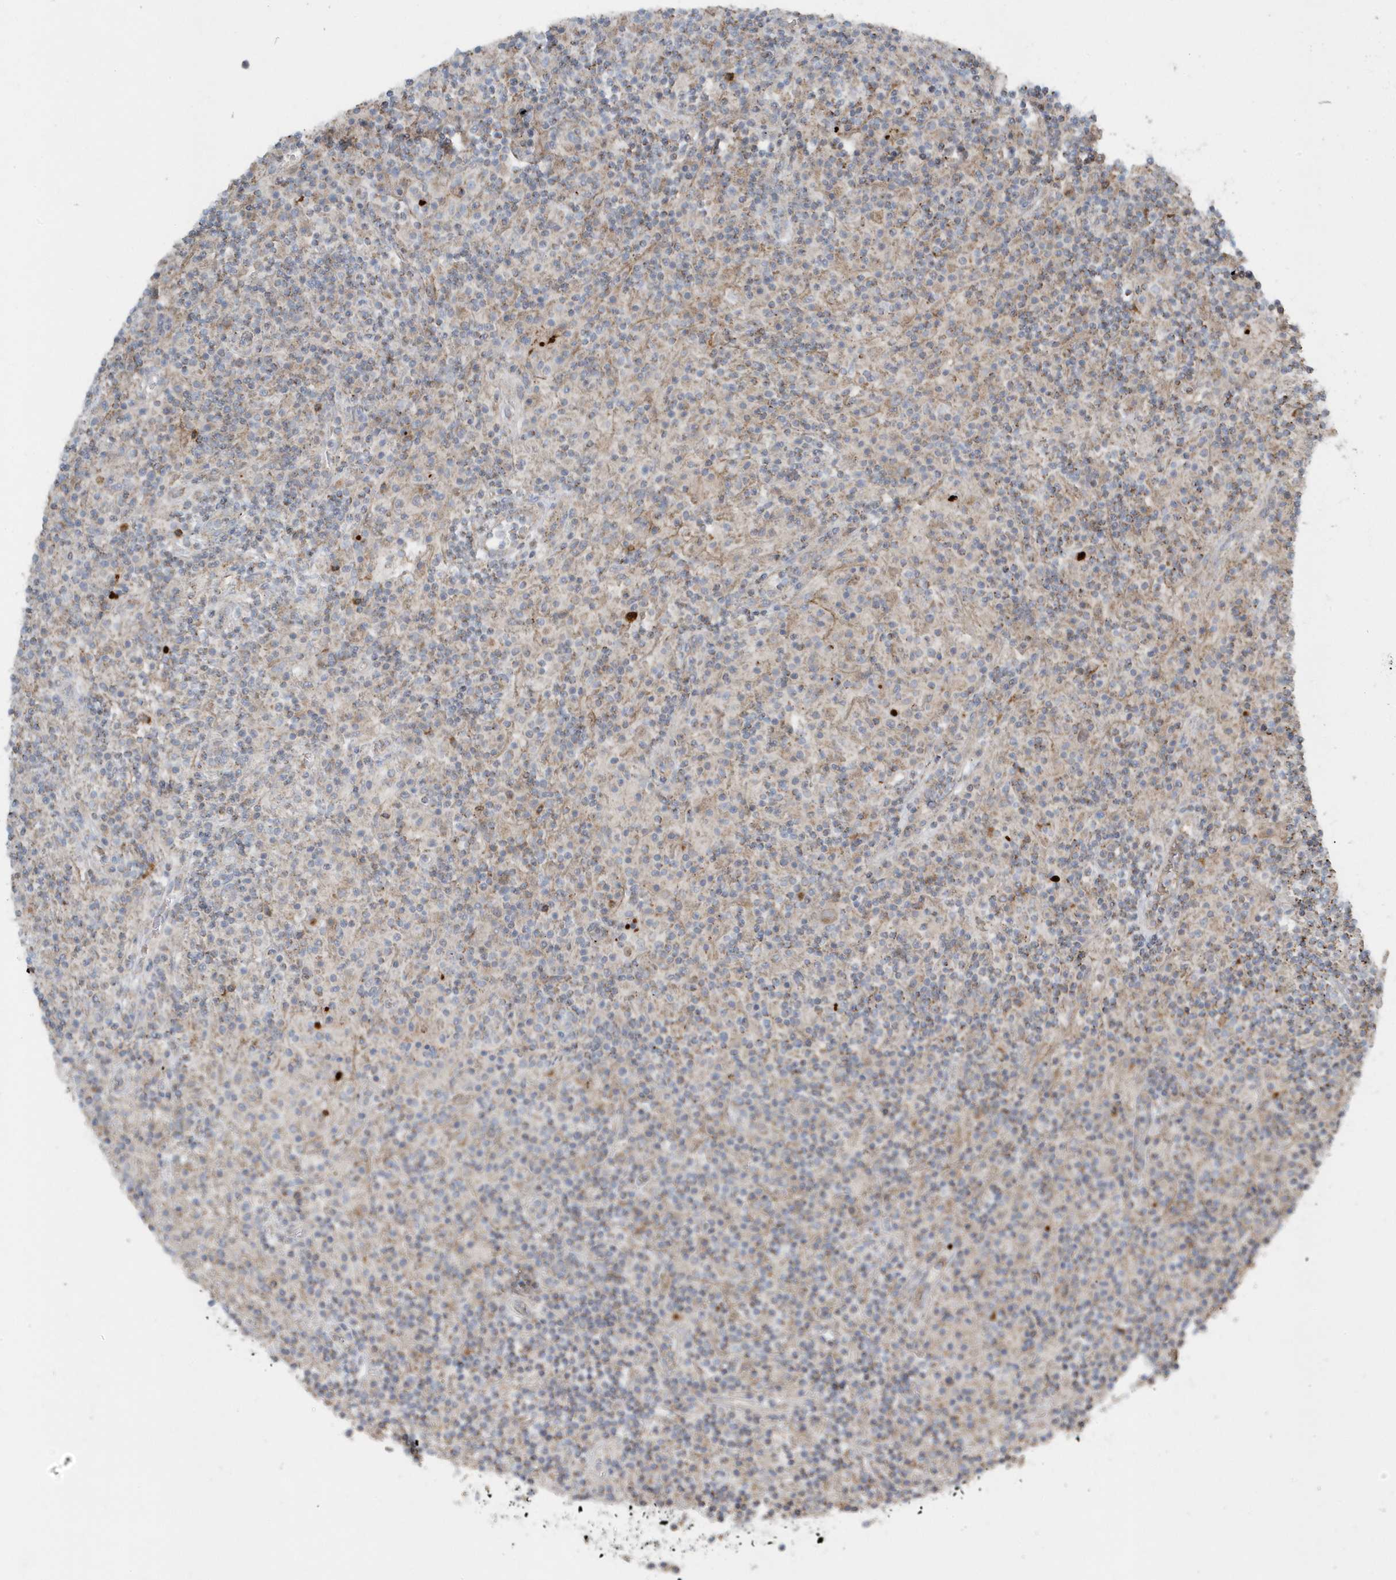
{"staining": {"intensity": "negative", "quantity": "none", "location": "none"}, "tissue": "lymphoma", "cell_type": "Tumor cells", "image_type": "cancer", "snomed": [{"axis": "morphology", "description": "Hodgkin's disease, NOS"}, {"axis": "topography", "description": "Lymph node"}], "caption": "Immunohistochemistry (IHC) image of neoplastic tissue: human Hodgkin's disease stained with DAB reveals no significant protein staining in tumor cells. Brightfield microscopy of IHC stained with DAB (brown) and hematoxylin (blue), captured at high magnification.", "gene": "SLC38A2", "patient": {"sex": "male", "age": 70}}